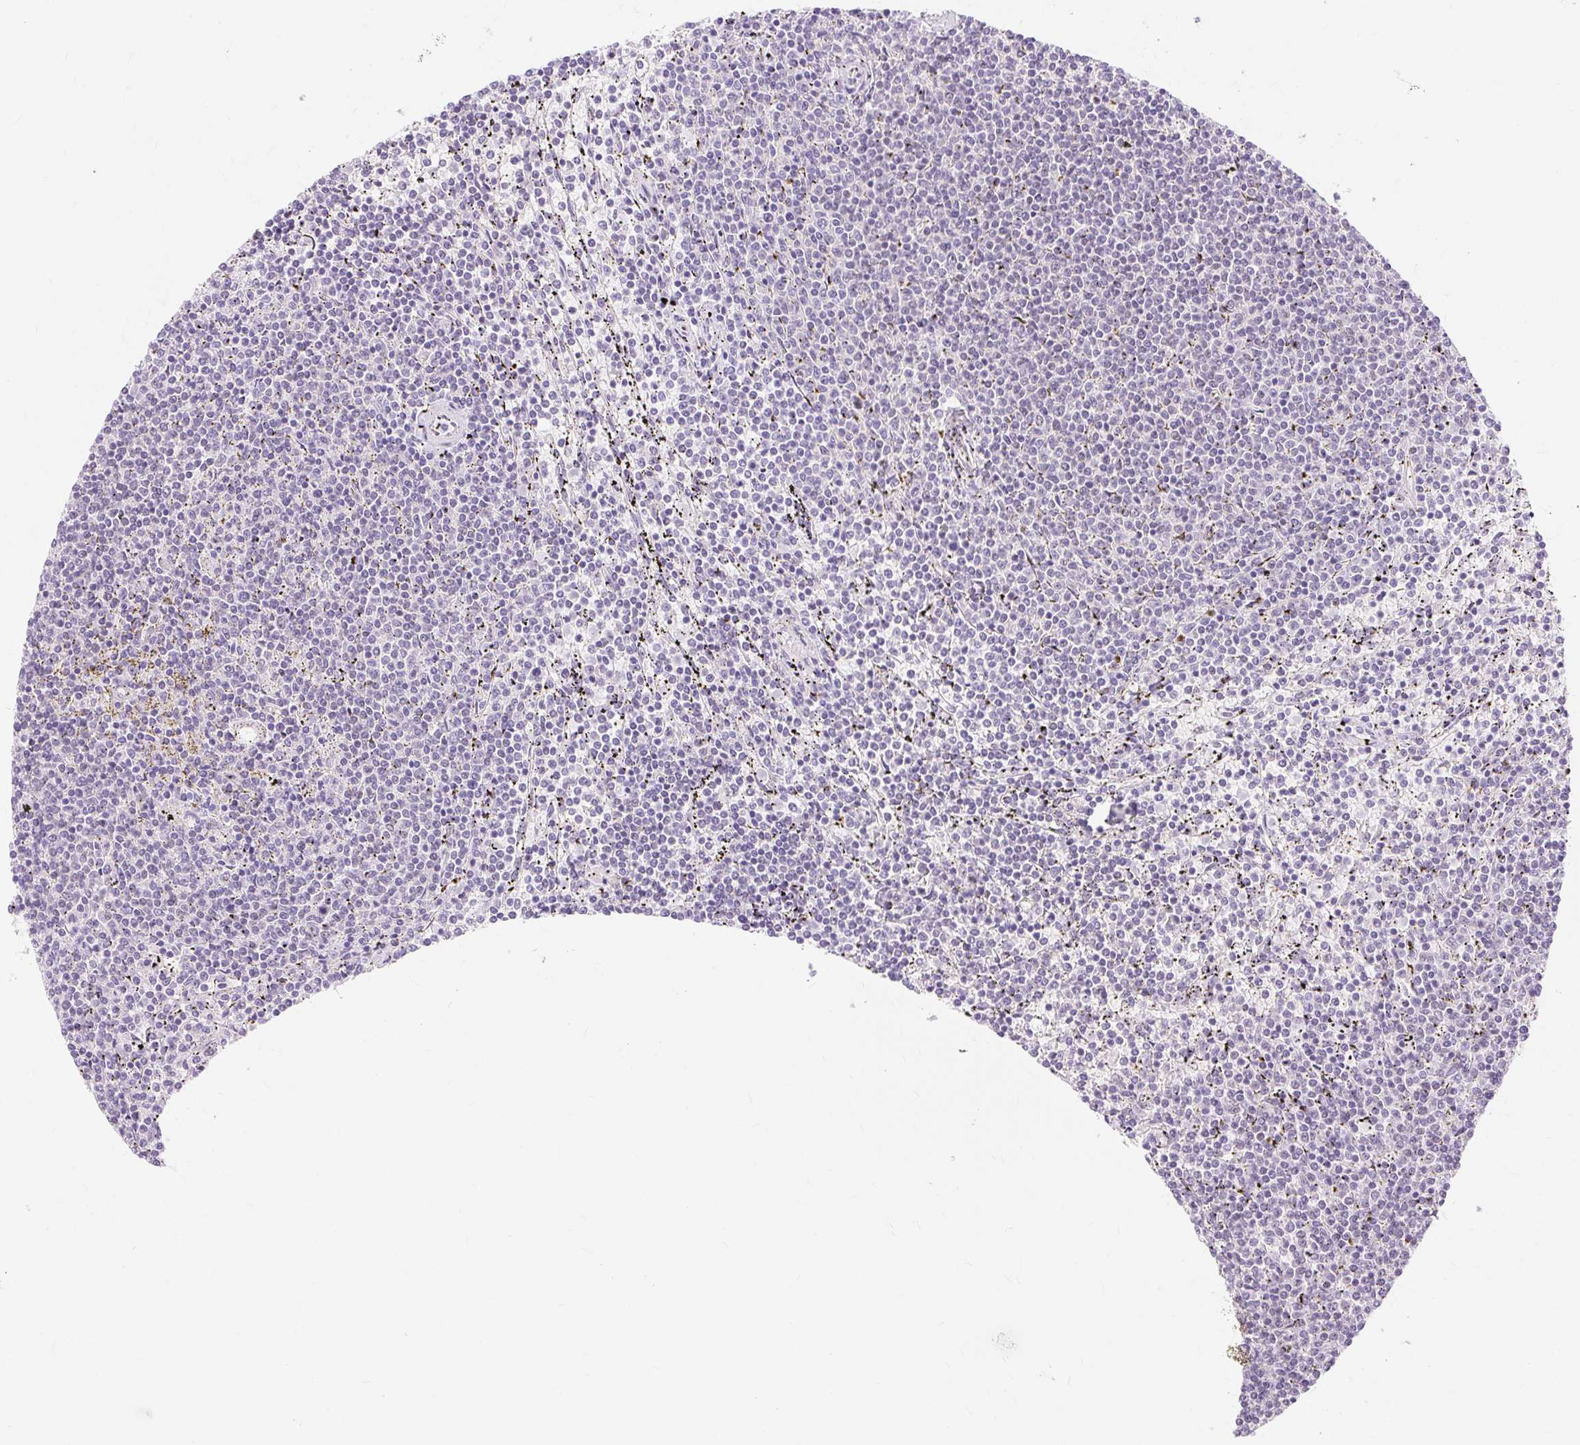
{"staining": {"intensity": "negative", "quantity": "none", "location": "none"}, "tissue": "lymphoma", "cell_type": "Tumor cells", "image_type": "cancer", "snomed": [{"axis": "morphology", "description": "Malignant lymphoma, non-Hodgkin's type, Low grade"}, {"axis": "topography", "description": "Spleen"}], "caption": "Immunohistochemical staining of human malignant lymphoma, non-Hodgkin's type (low-grade) reveals no significant staining in tumor cells. Brightfield microscopy of immunohistochemistry (IHC) stained with DAB (brown) and hematoxylin (blue), captured at high magnification.", "gene": "OBP2A", "patient": {"sex": "female", "age": 50}}